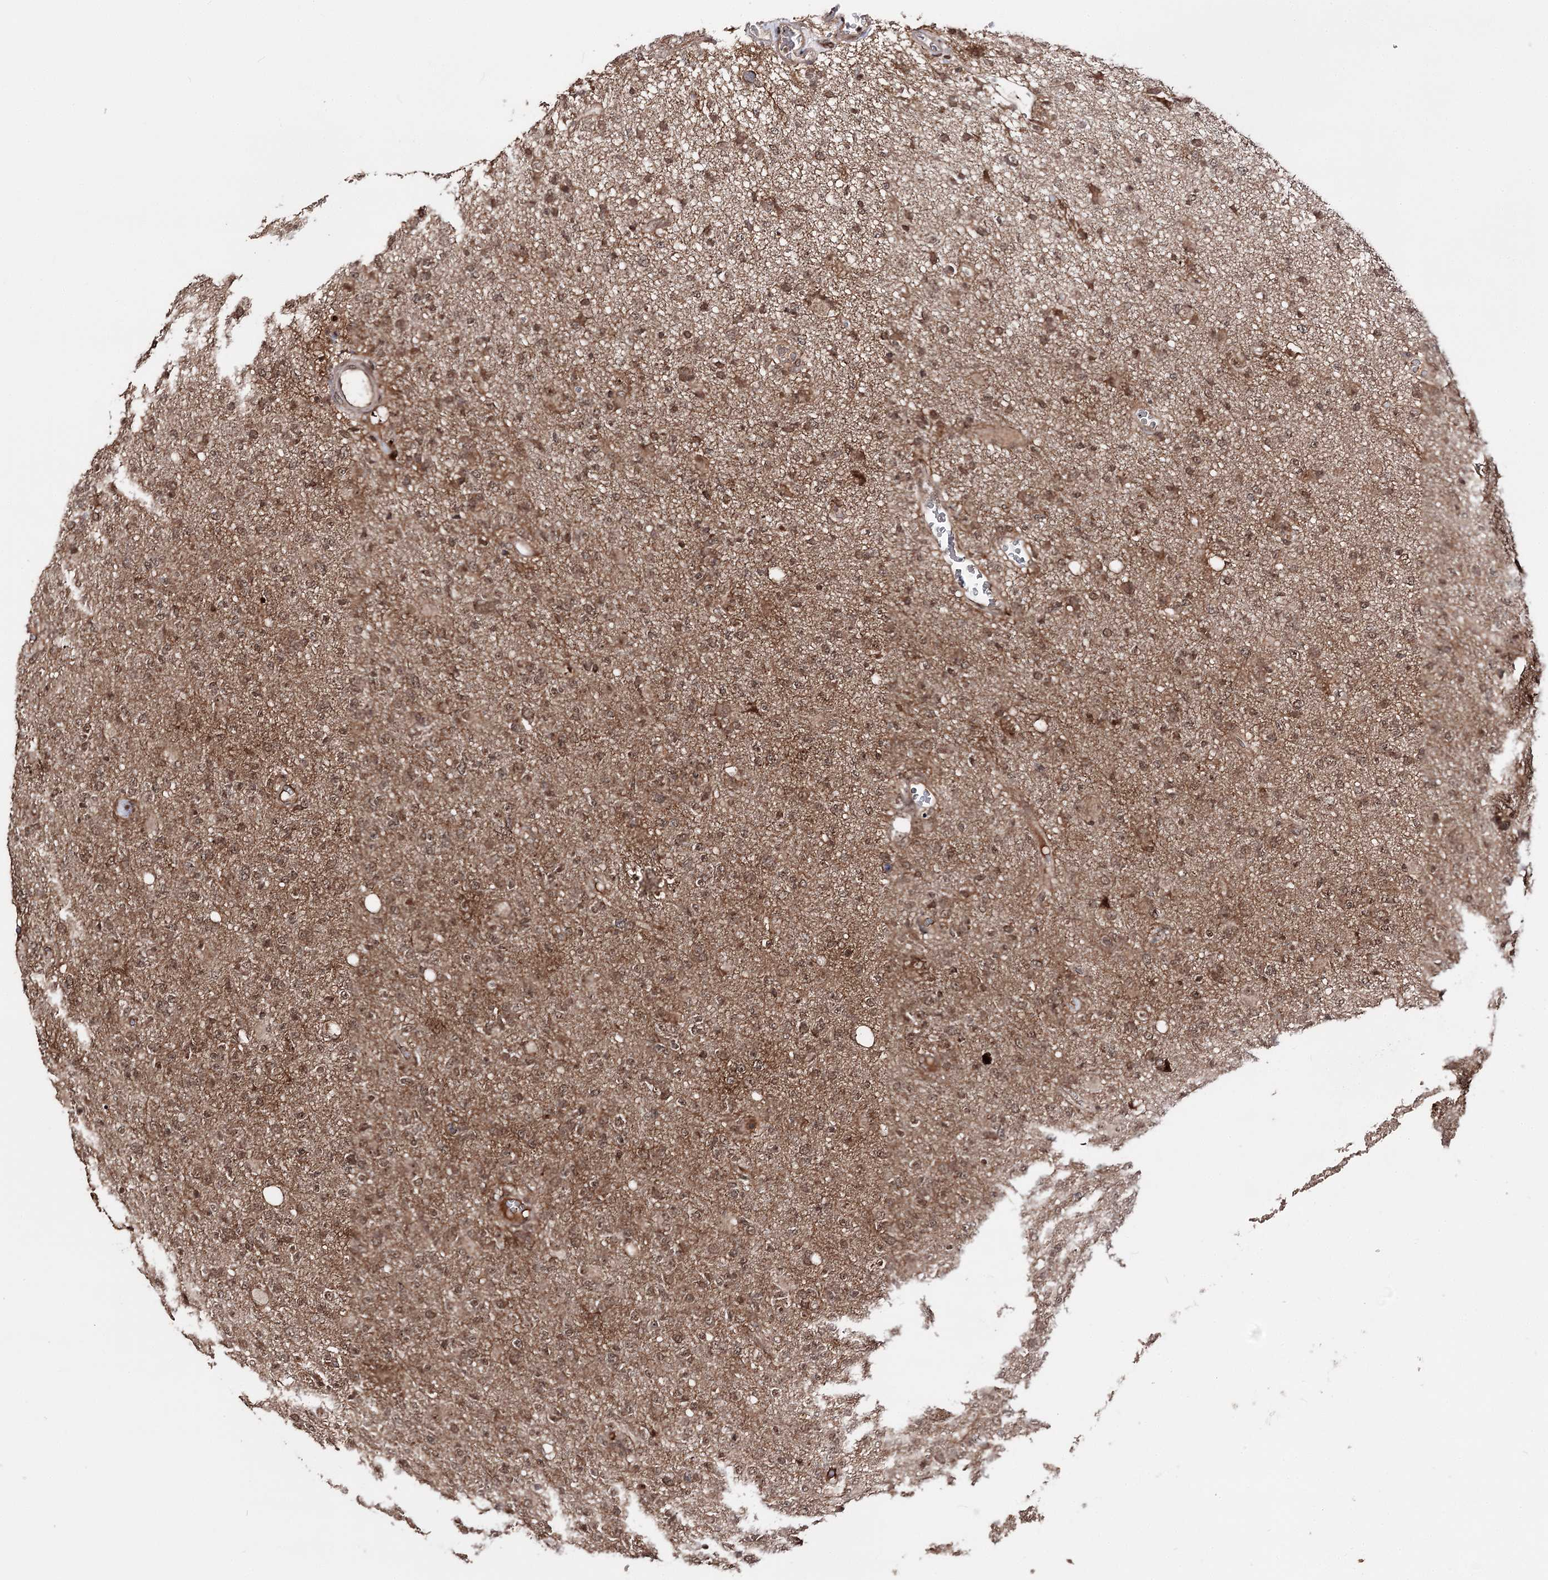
{"staining": {"intensity": "moderate", "quantity": "25%-75%", "location": "cytoplasmic/membranous,nuclear"}, "tissue": "glioma", "cell_type": "Tumor cells", "image_type": "cancer", "snomed": [{"axis": "morphology", "description": "Glioma, malignant, High grade"}, {"axis": "topography", "description": "Brain"}], "caption": "Immunohistochemistry (DAB (3,3'-diaminobenzidine)) staining of glioma demonstrates moderate cytoplasmic/membranous and nuclear protein positivity in about 25%-75% of tumor cells.", "gene": "FAM53B", "patient": {"sex": "female", "age": 57}}